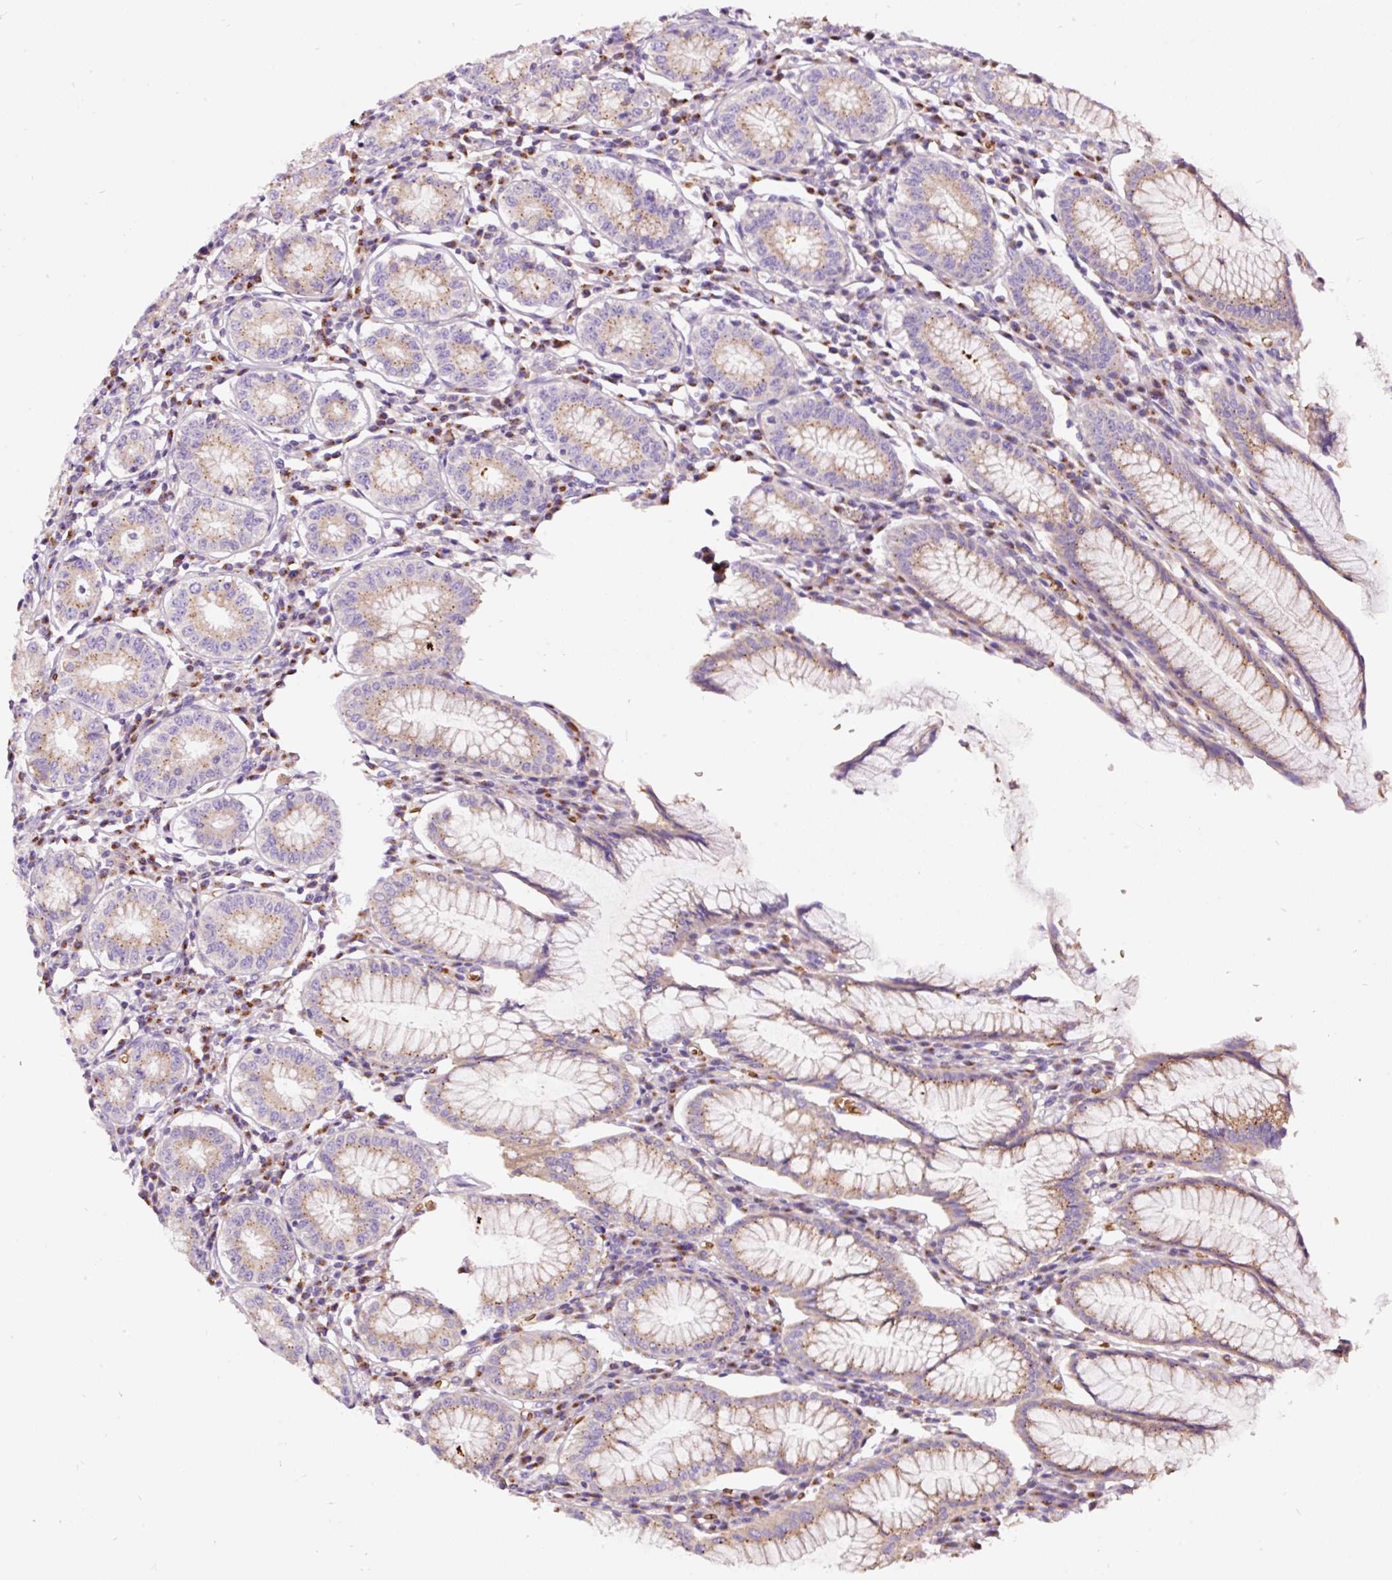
{"staining": {"intensity": "strong", "quantity": "25%-75%", "location": "cytoplasmic/membranous"}, "tissue": "stomach", "cell_type": "Glandular cells", "image_type": "normal", "snomed": [{"axis": "morphology", "description": "Normal tissue, NOS"}, {"axis": "topography", "description": "Stomach"}], "caption": "Immunohistochemistry (DAB (3,3'-diaminobenzidine)) staining of unremarkable human stomach demonstrates strong cytoplasmic/membranous protein expression in approximately 25%-75% of glandular cells. (Brightfield microscopy of DAB IHC at high magnification).", "gene": "PRRC2A", "patient": {"sex": "male", "age": 55}}